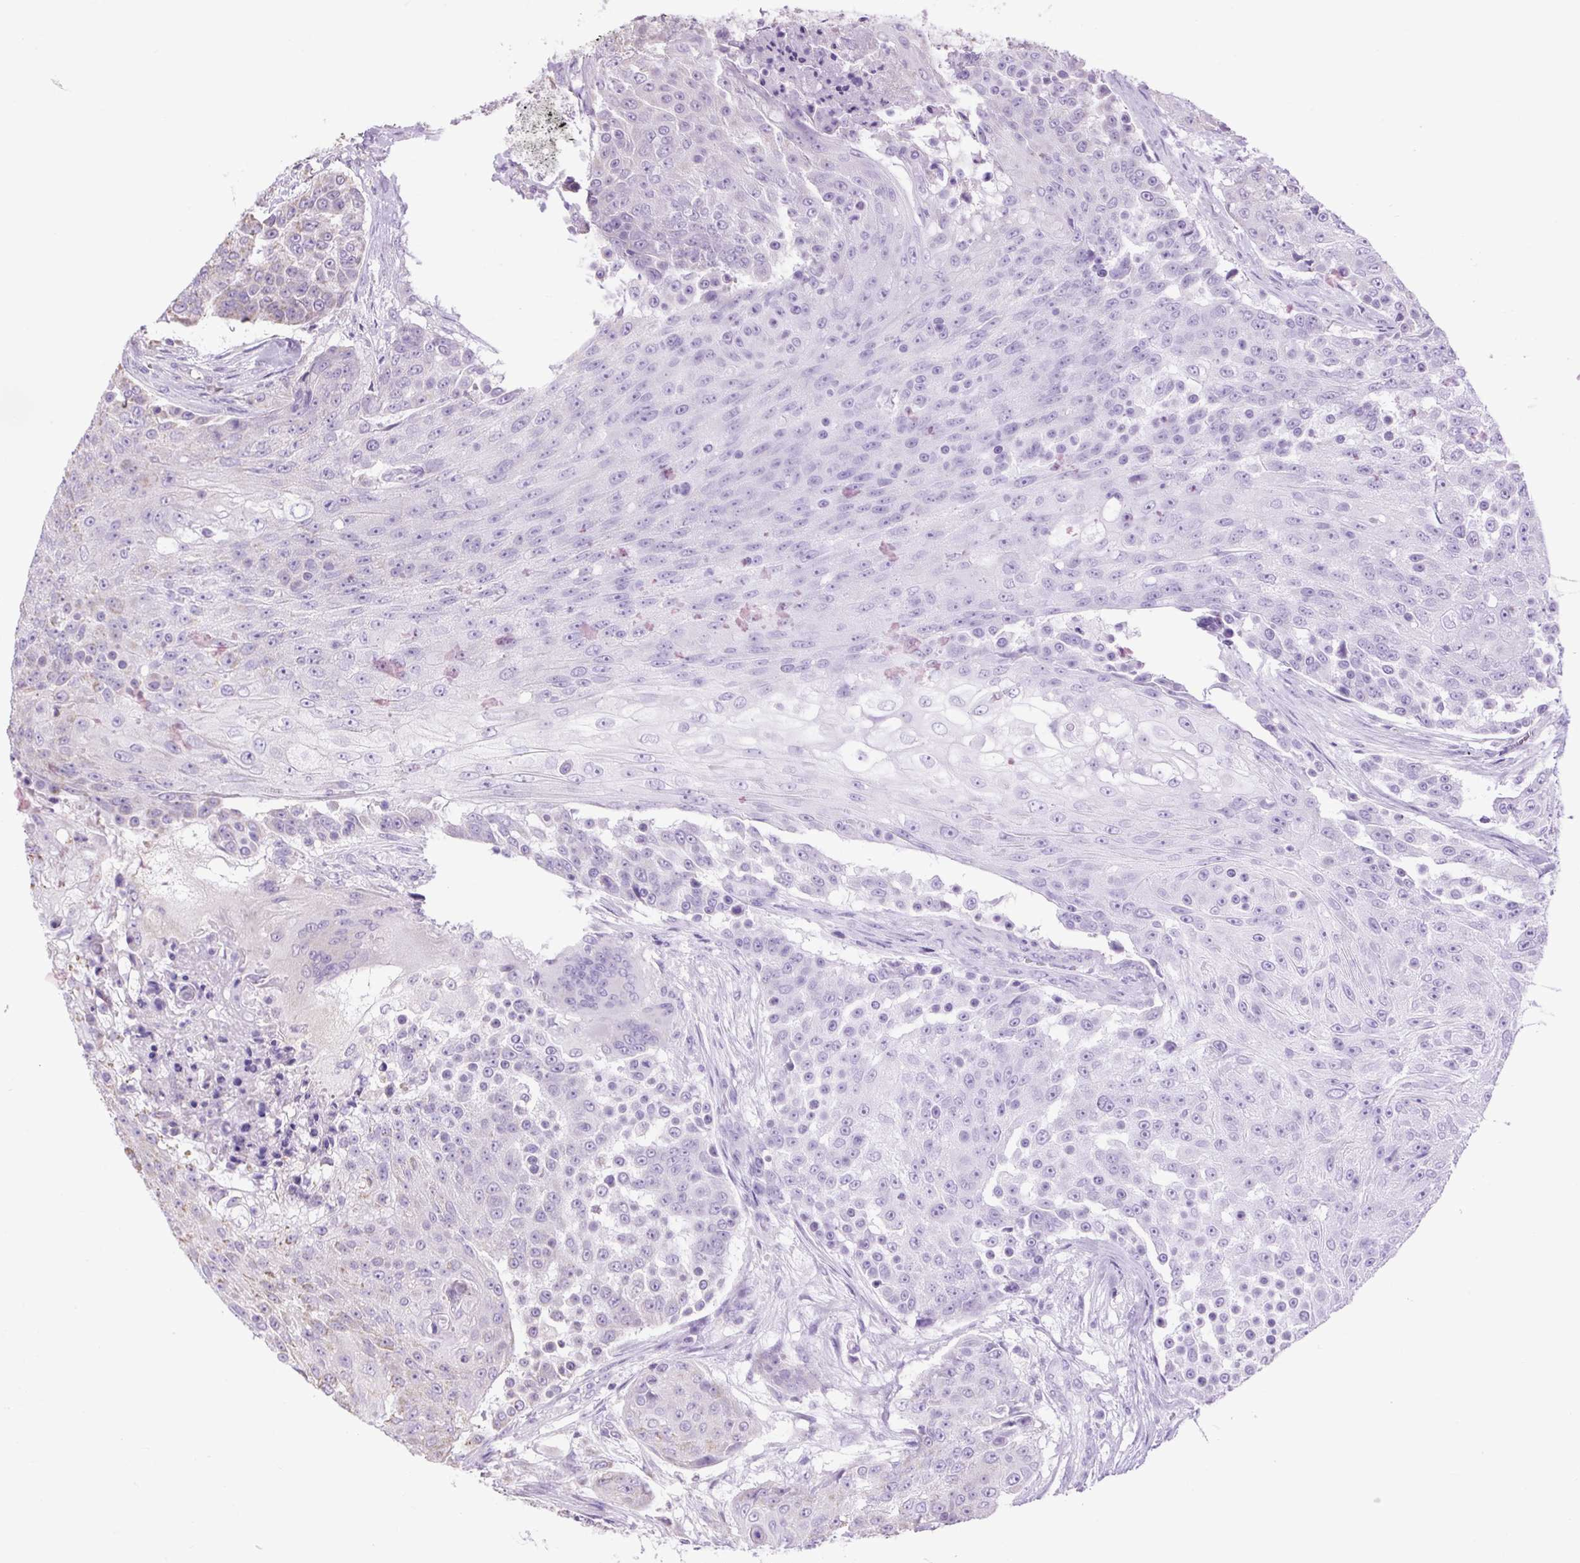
{"staining": {"intensity": "moderate", "quantity": "<25%", "location": "cytoplasmic/membranous"}, "tissue": "urothelial cancer", "cell_type": "Tumor cells", "image_type": "cancer", "snomed": [{"axis": "morphology", "description": "Urothelial carcinoma, High grade"}, {"axis": "topography", "description": "Urinary bladder"}], "caption": "The immunohistochemical stain labels moderate cytoplasmic/membranous staining in tumor cells of high-grade urothelial carcinoma tissue.", "gene": "PLCG1", "patient": {"sex": "female", "age": 63}}